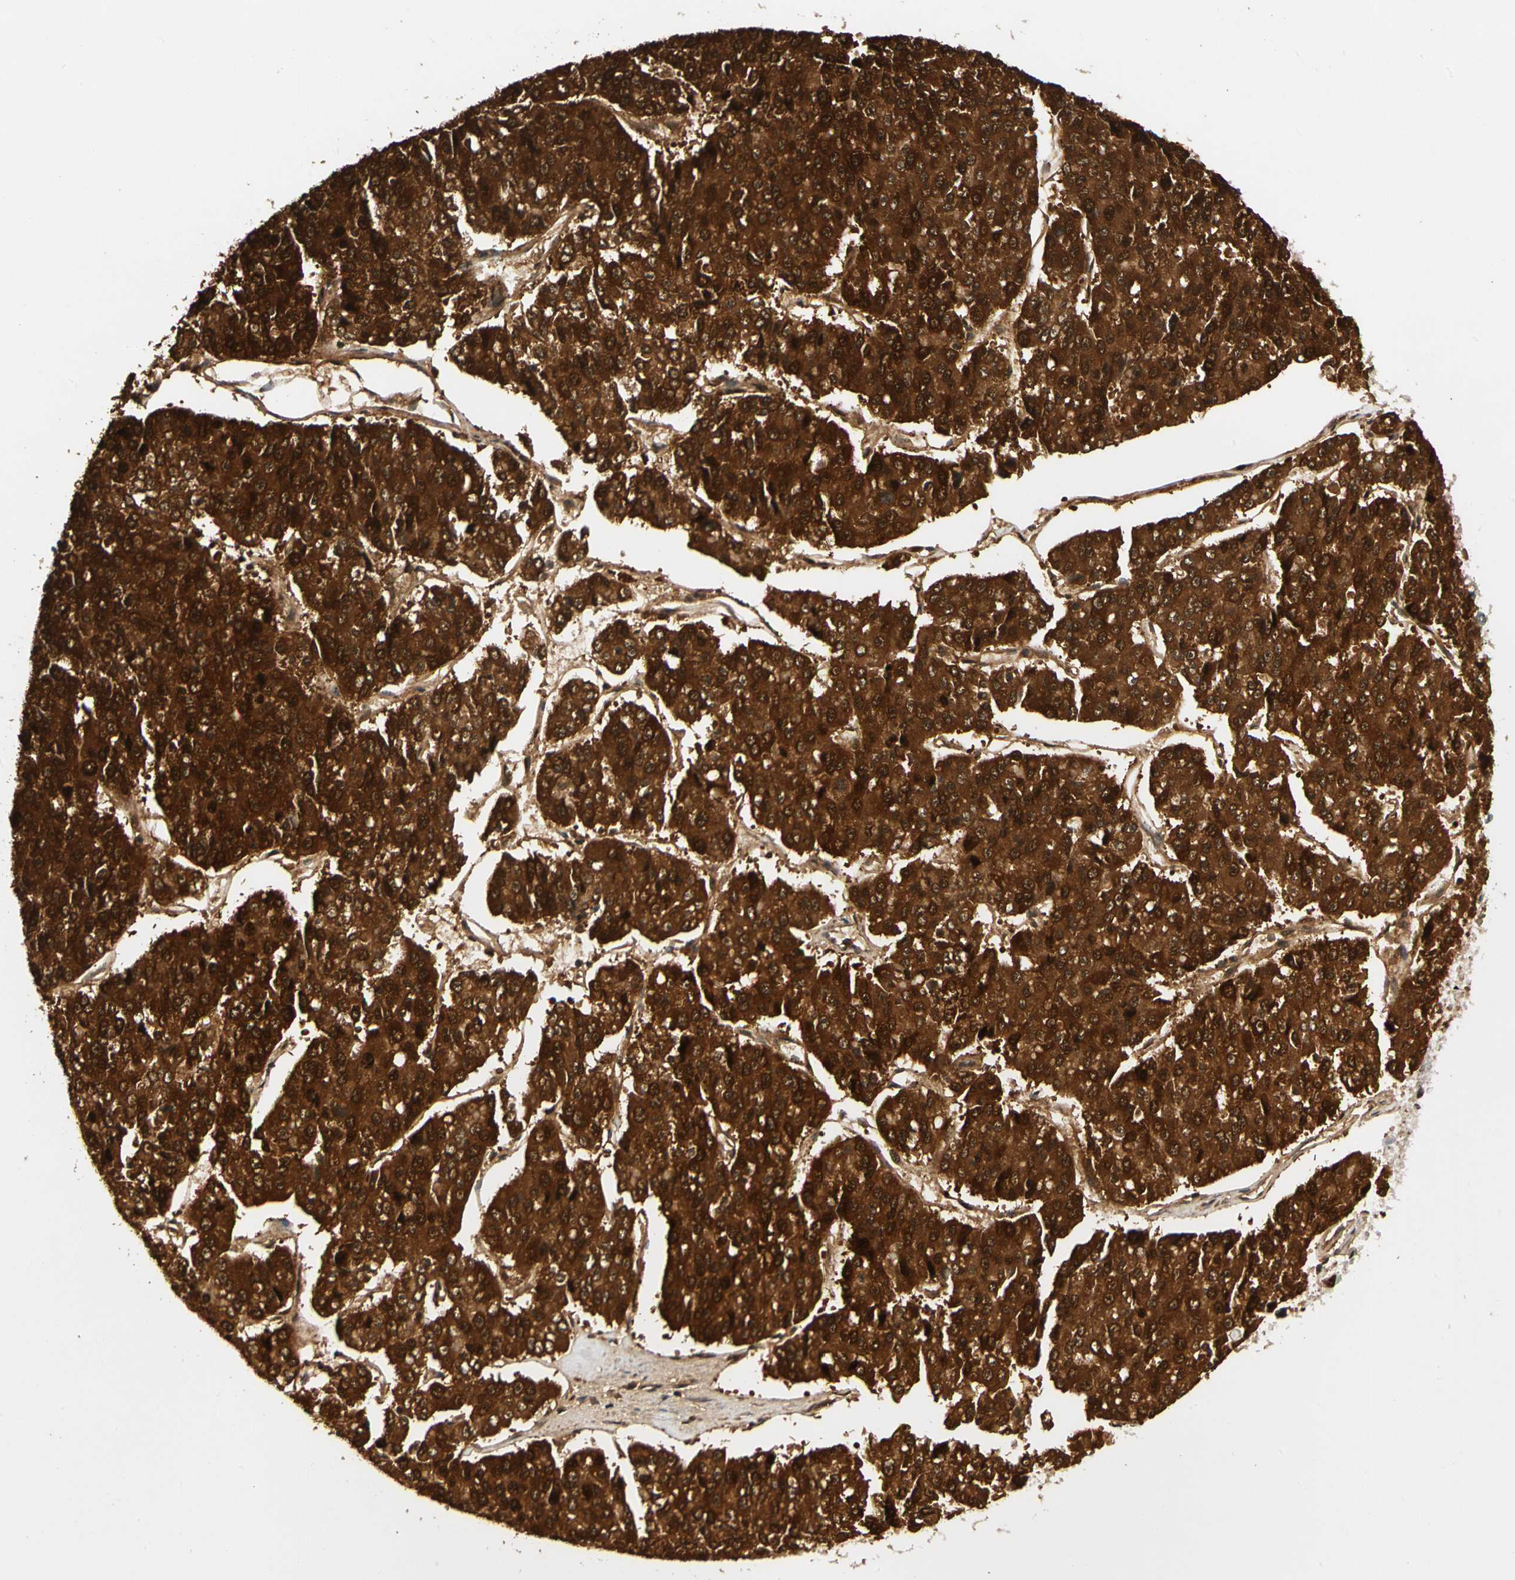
{"staining": {"intensity": "strong", "quantity": ">75%", "location": "cytoplasmic/membranous,nuclear"}, "tissue": "pancreatic cancer", "cell_type": "Tumor cells", "image_type": "cancer", "snomed": [{"axis": "morphology", "description": "Adenocarcinoma, NOS"}, {"axis": "topography", "description": "Pancreas"}], "caption": "Protein positivity by immunohistochemistry (IHC) shows strong cytoplasmic/membranous and nuclear staining in approximately >75% of tumor cells in pancreatic cancer.", "gene": "CDK12", "patient": {"sex": "male", "age": 50}}